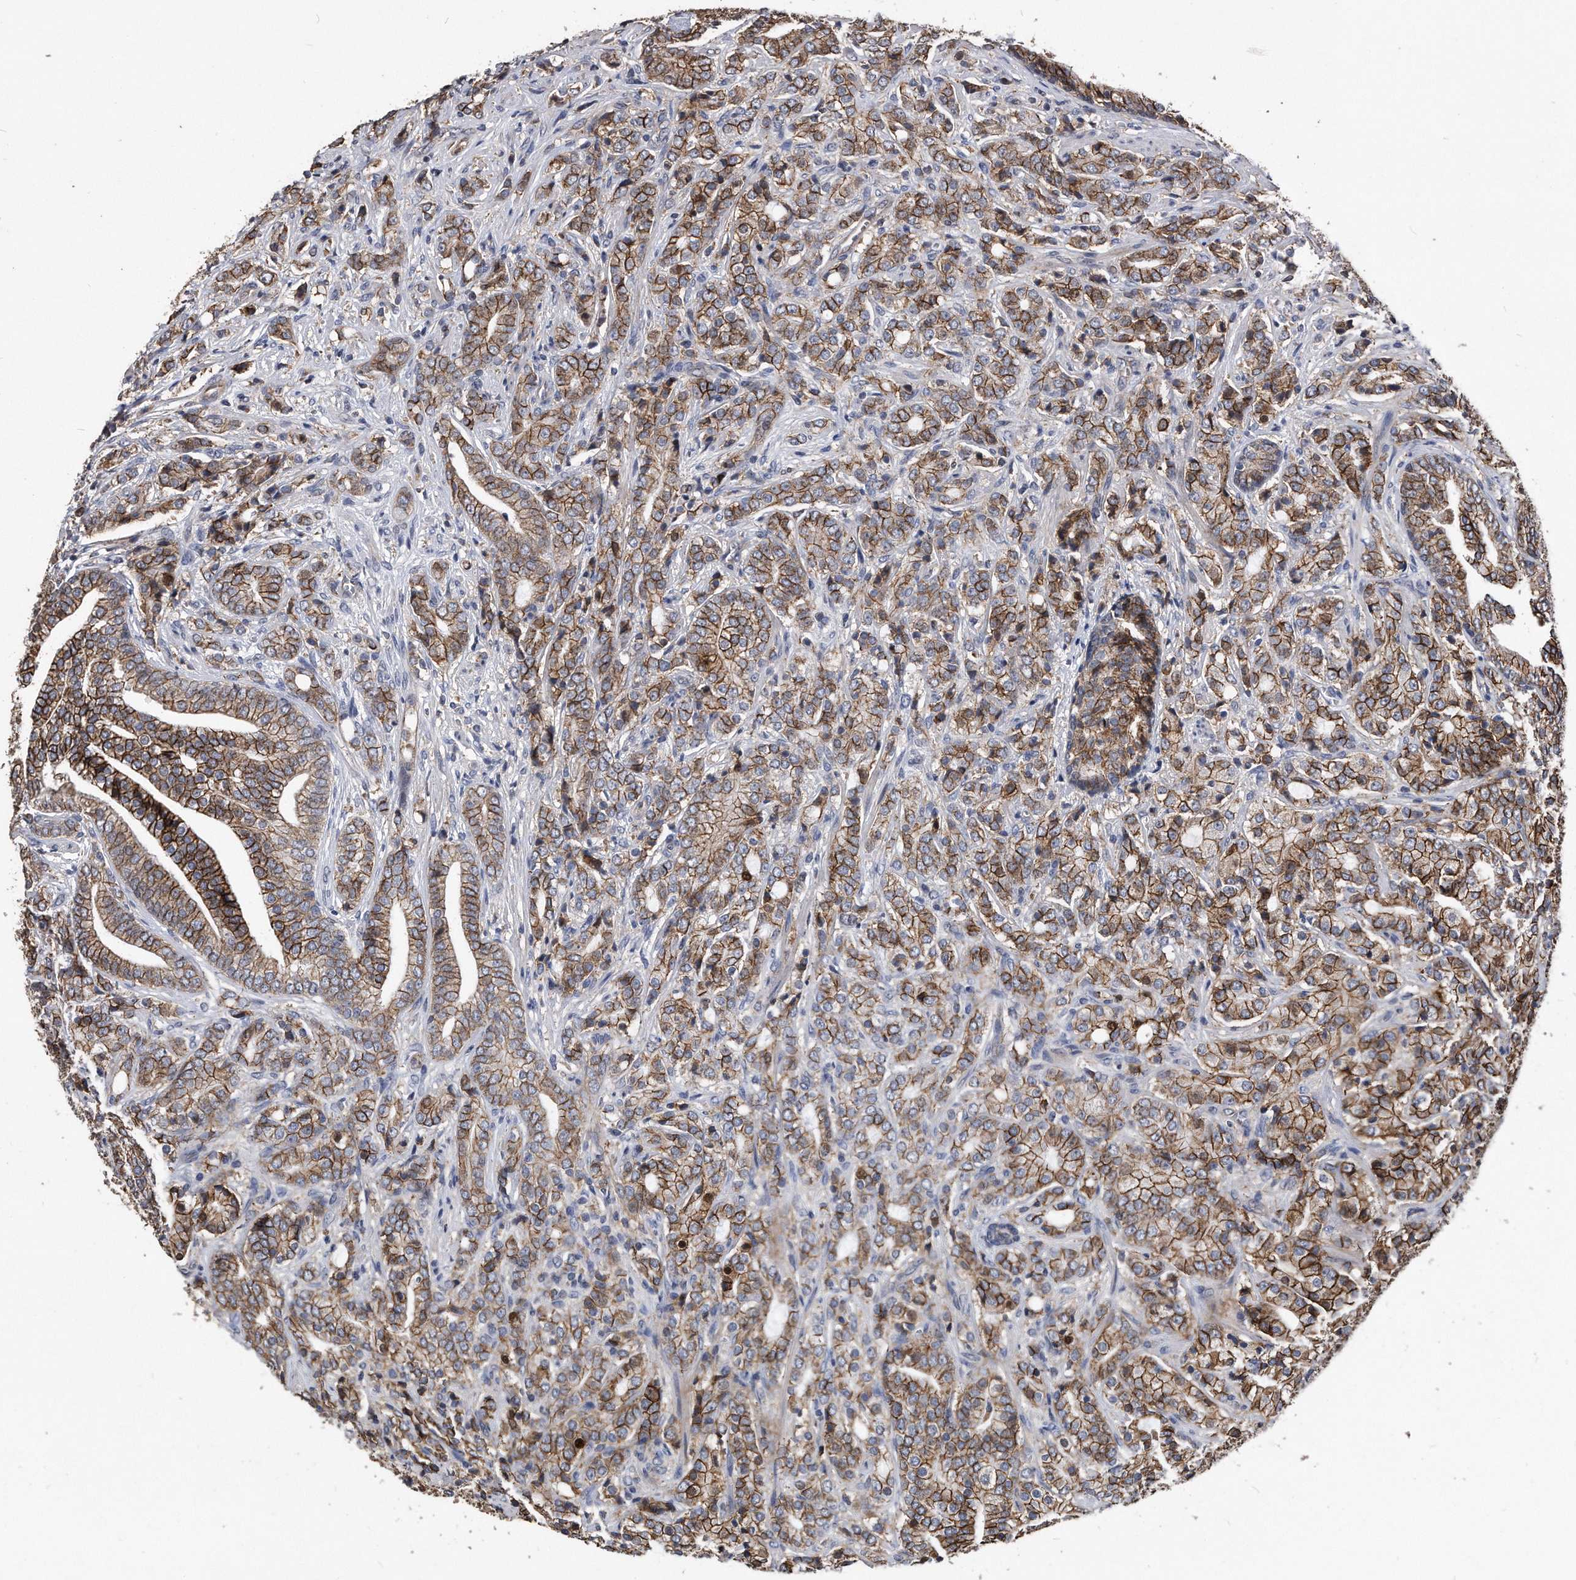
{"staining": {"intensity": "moderate", "quantity": ">75%", "location": "cytoplasmic/membranous"}, "tissue": "prostate cancer", "cell_type": "Tumor cells", "image_type": "cancer", "snomed": [{"axis": "morphology", "description": "Adenocarcinoma, High grade"}, {"axis": "topography", "description": "Prostate"}], "caption": "Prostate adenocarcinoma (high-grade) tissue shows moderate cytoplasmic/membranous staining in about >75% of tumor cells", "gene": "IL20RA", "patient": {"sex": "male", "age": 57}}